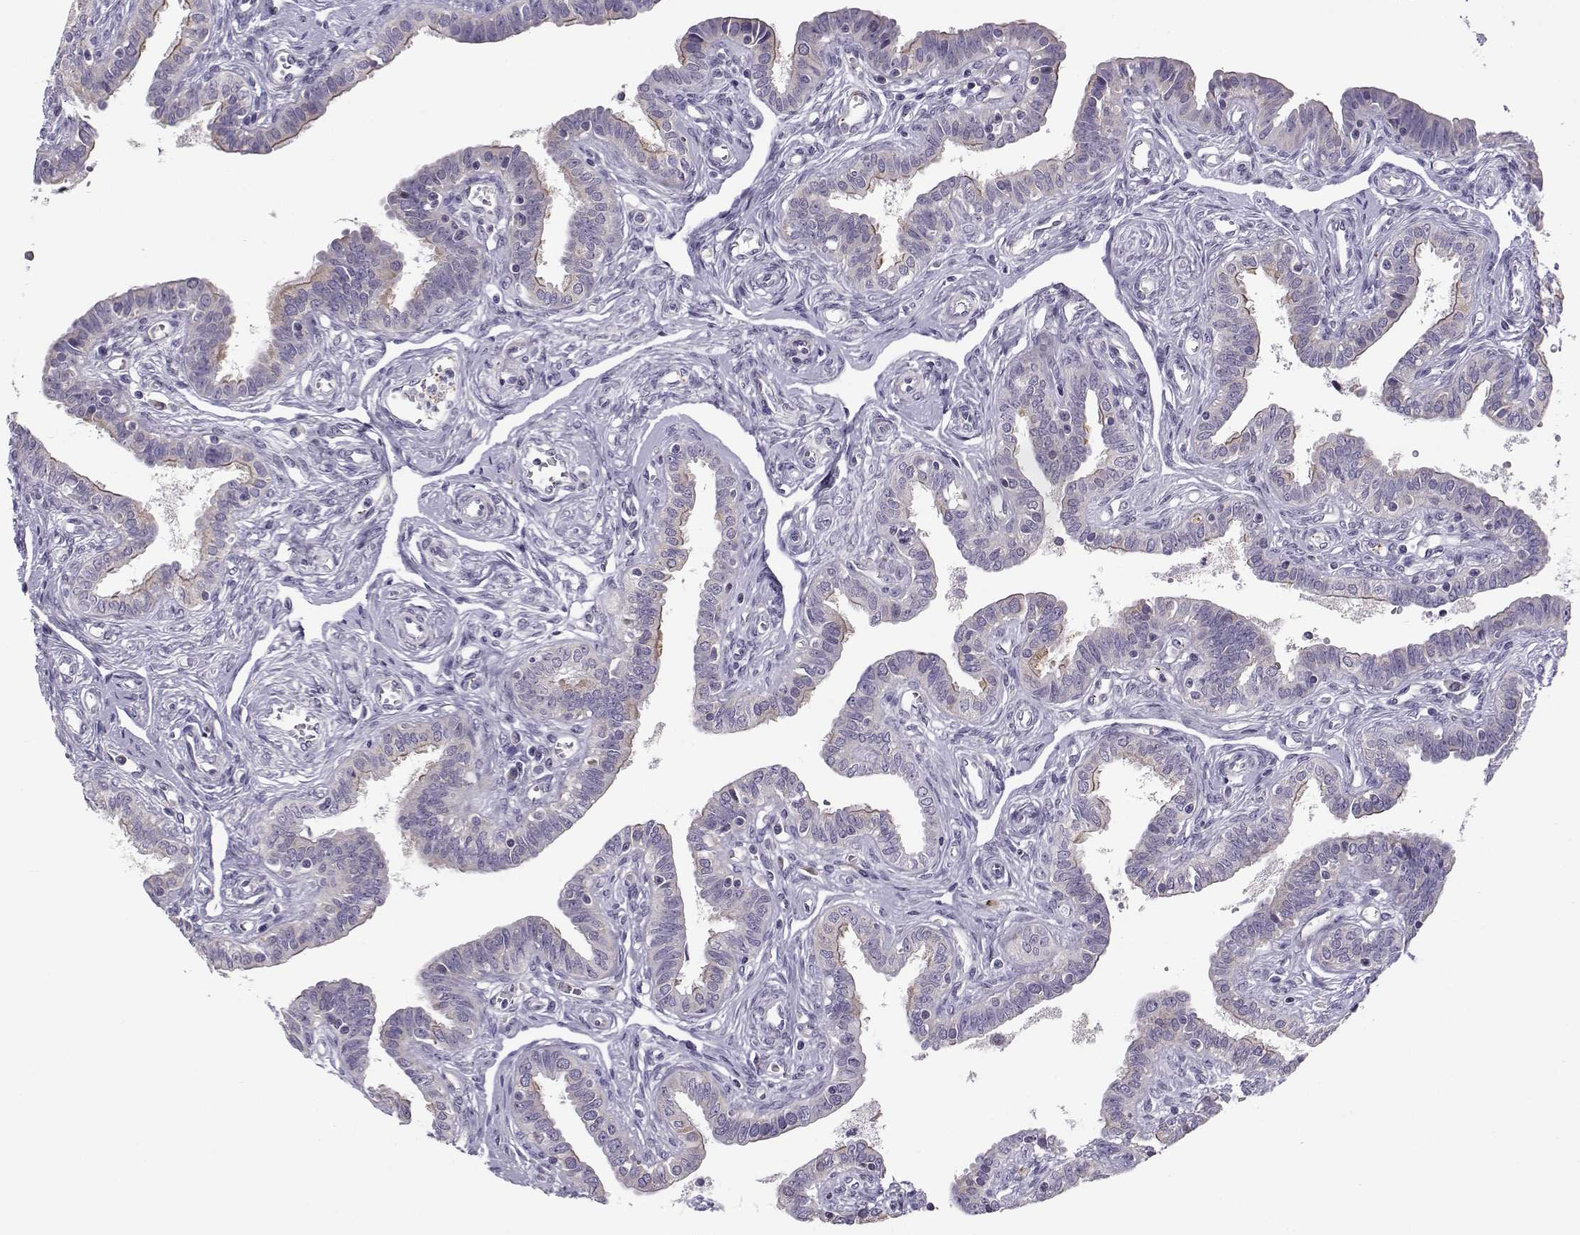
{"staining": {"intensity": "weak", "quantity": "<25%", "location": "cytoplasmic/membranous"}, "tissue": "fallopian tube", "cell_type": "Glandular cells", "image_type": "normal", "snomed": [{"axis": "morphology", "description": "Normal tissue, NOS"}, {"axis": "morphology", "description": "Carcinoma, endometroid"}, {"axis": "topography", "description": "Fallopian tube"}, {"axis": "topography", "description": "Ovary"}], "caption": "An immunohistochemistry (IHC) histopathology image of normal fallopian tube is shown. There is no staining in glandular cells of fallopian tube.", "gene": "KLF17", "patient": {"sex": "female", "age": 42}}